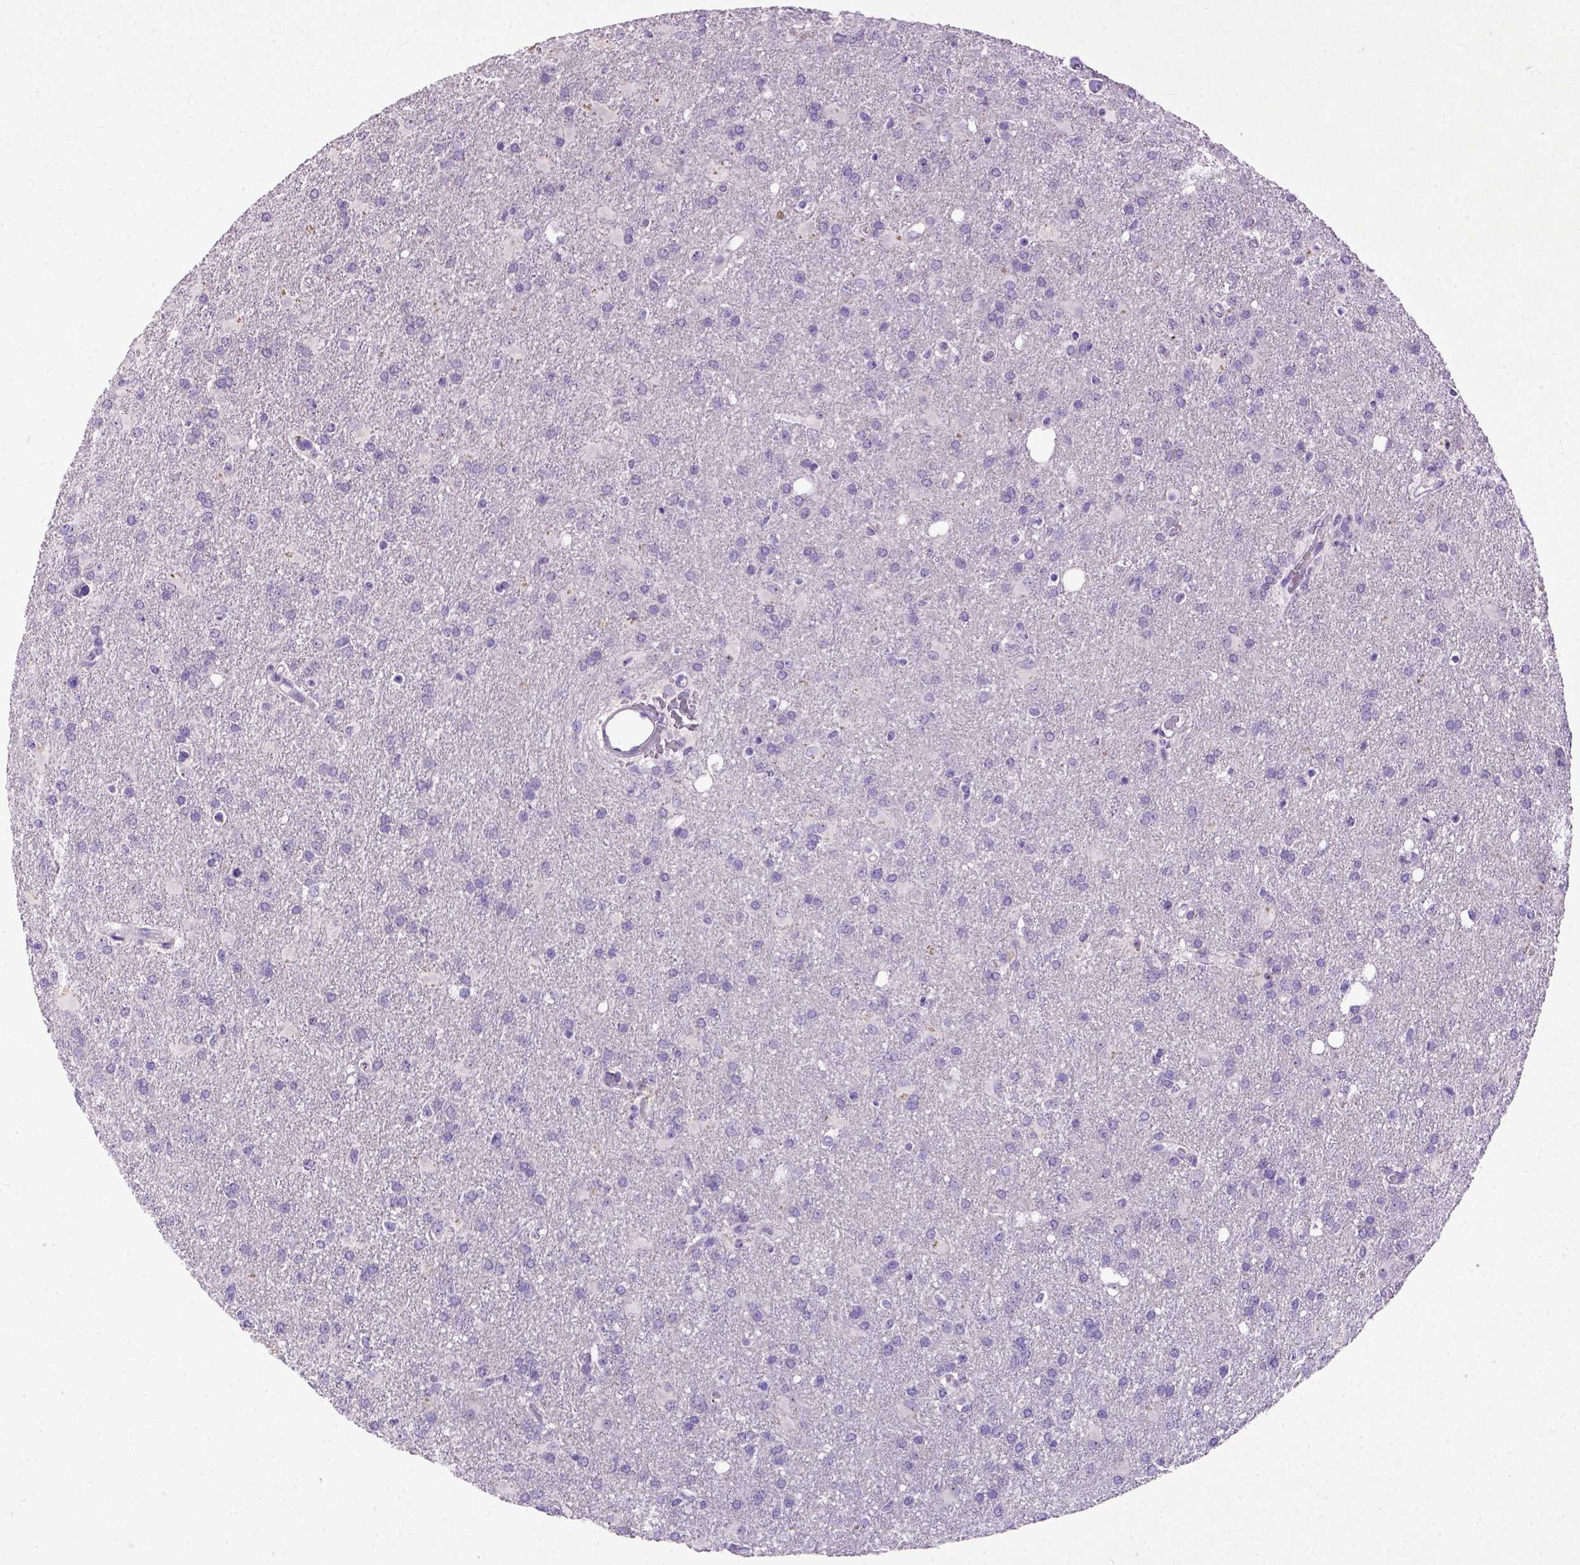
{"staining": {"intensity": "negative", "quantity": "none", "location": "none"}, "tissue": "glioma", "cell_type": "Tumor cells", "image_type": "cancer", "snomed": [{"axis": "morphology", "description": "Glioma, malignant, High grade"}, {"axis": "topography", "description": "Brain"}], "caption": "This is an immunohistochemistry (IHC) photomicrograph of human glioma. There is no positivity in tumor cells.", "gene": "UTP4", "patient": {"sex": "male", "age": 68}}